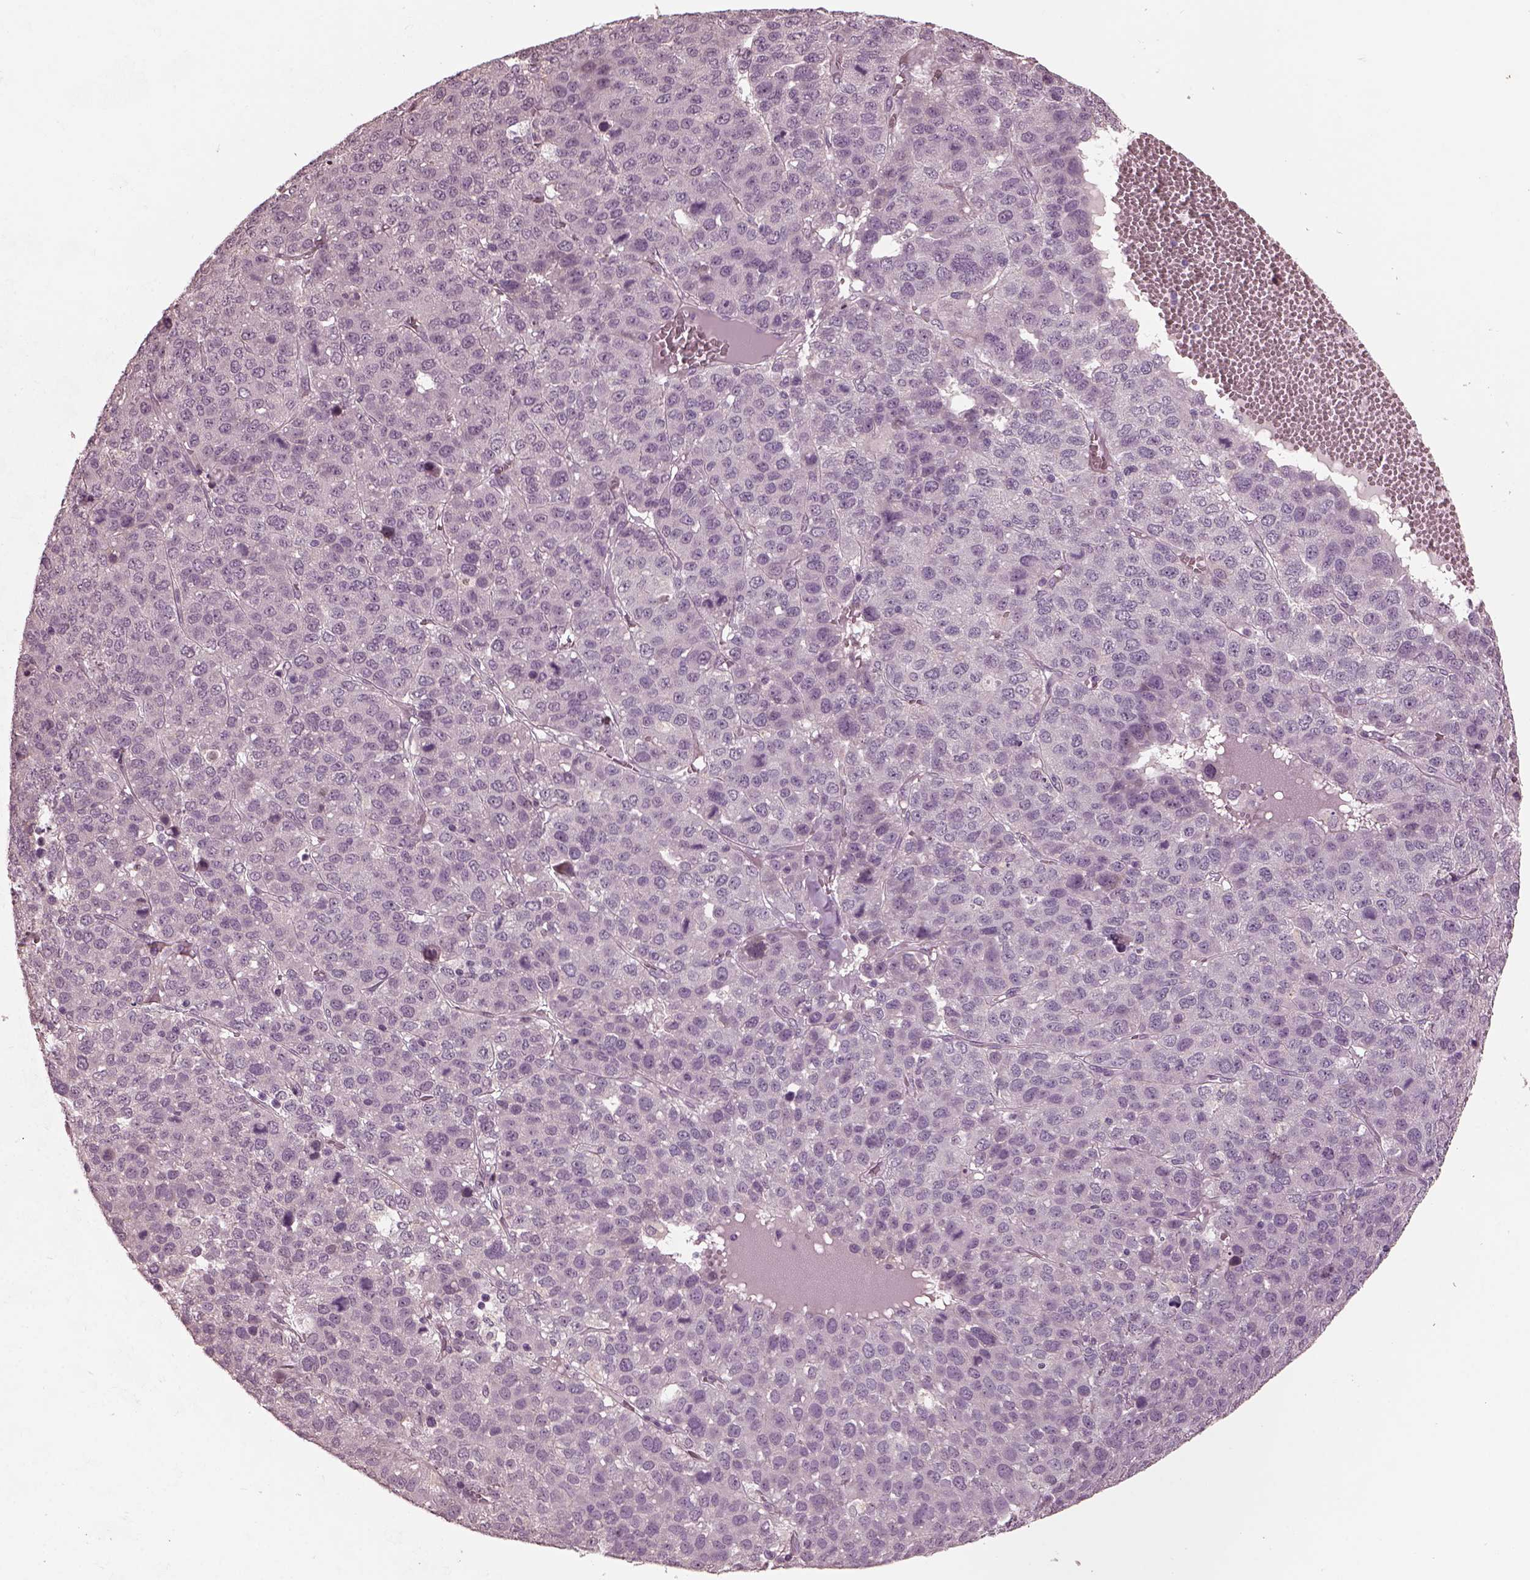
{"staining": {"intensity": "negative", "quantity": "none", "location": "none"}, "tissue": "liver cancer", "cell_type": "Tumor cells", "image_type": "cancer", "snomed": [{"axis": "morphology", "description": "Carcinoma, Hepatocellular, NOS"}, {"axis": "topography", "description": "Liver"}], "caption": "Immunohistochemistry (IHC) micrograph of neoplastic tissue: liver cancer stained with DAB shows no significant protein positivity in tumor cells. (DAB immunohistochemistry, high magnification).", "gene": "RCVRN", "patient": {"sex": "male", "age": 69}}